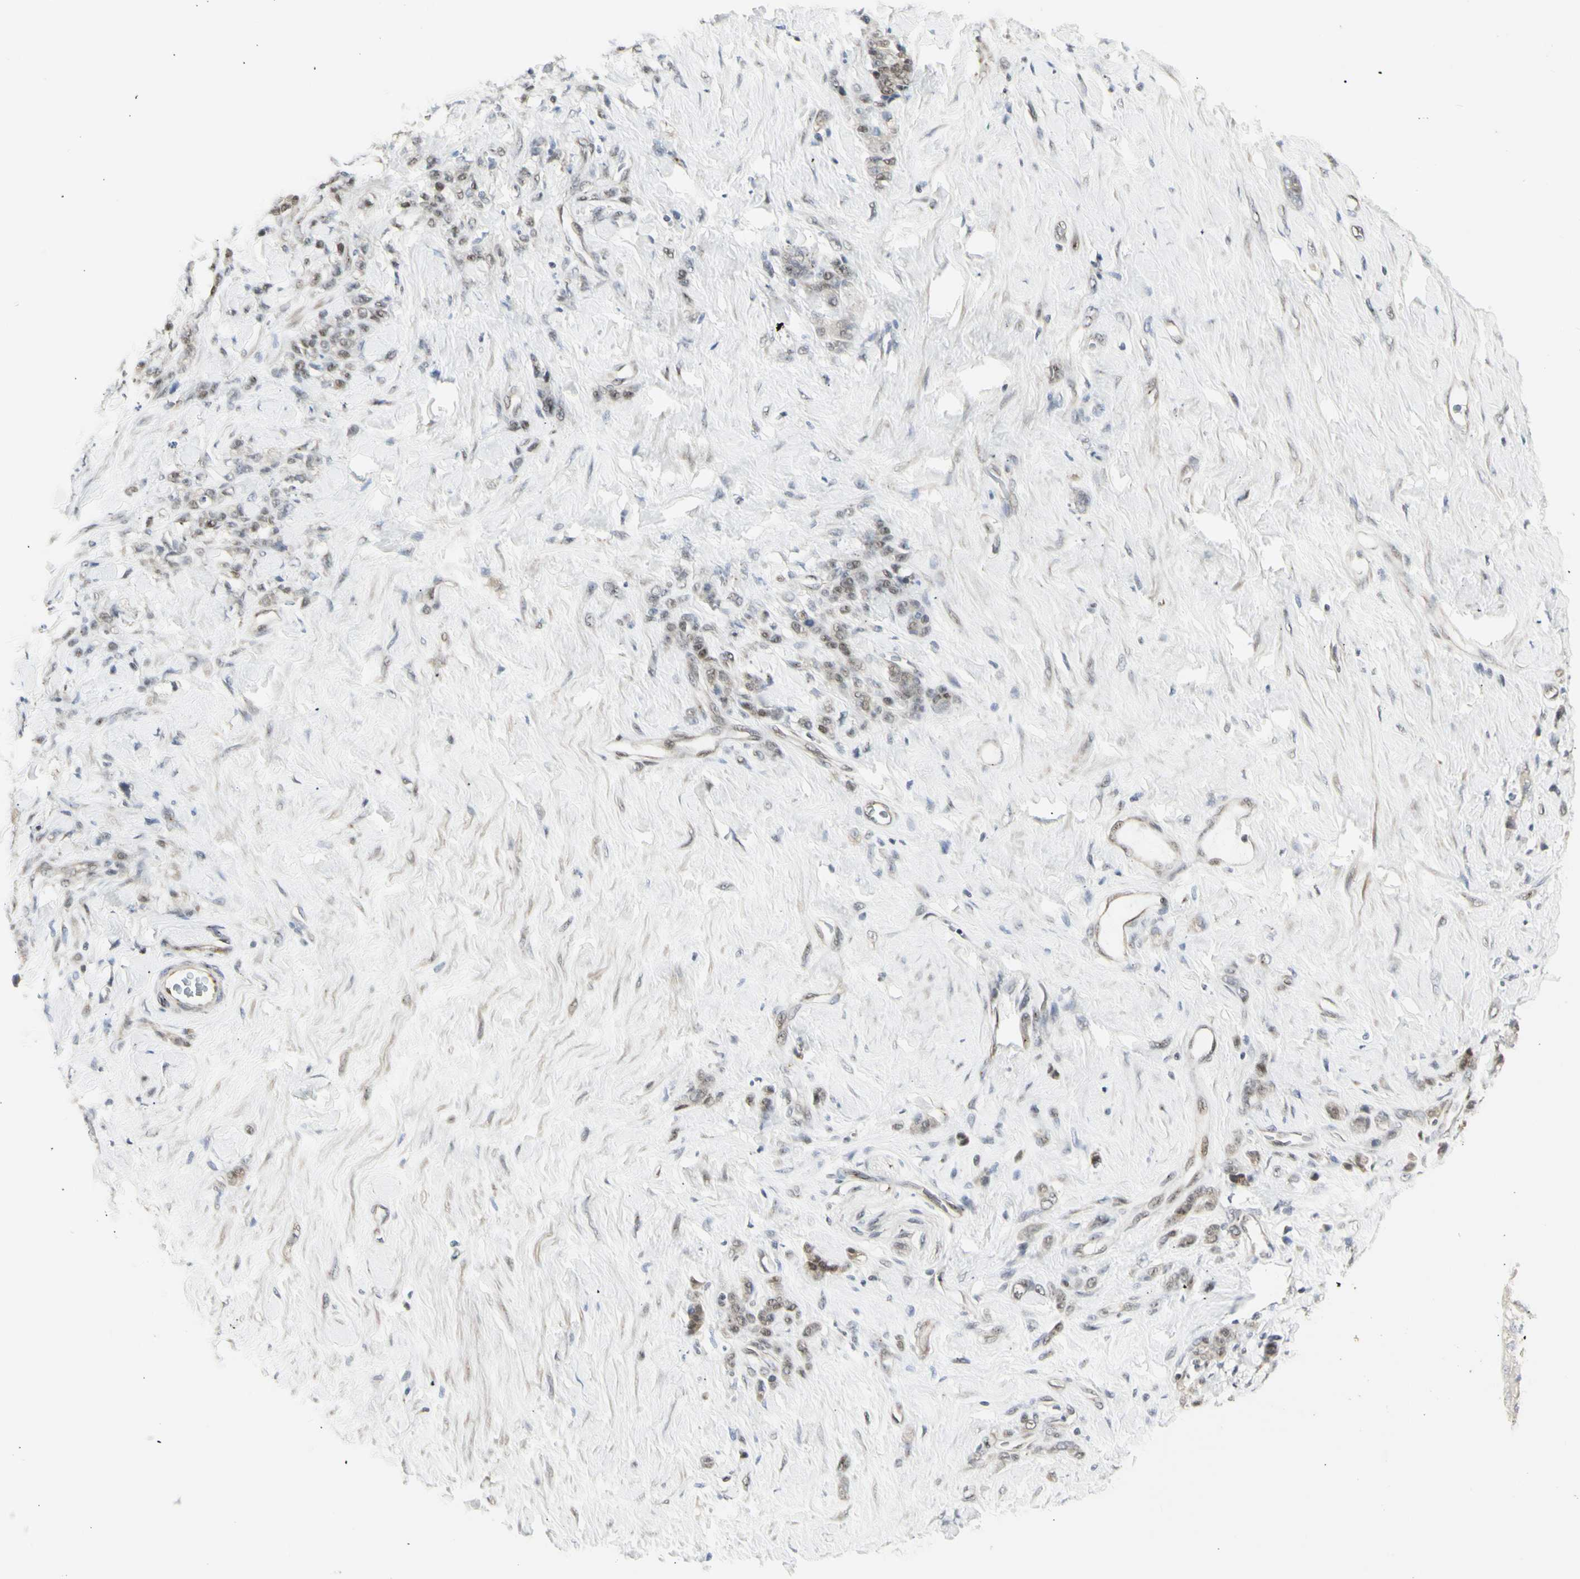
{"staining": {"intensity": "weak", "quantity": ">75%", "location": "nuclear"}, "tissue": "stomach cancer", "cell_type": "Tumor cells", "image_type": "cancer", "snomed": [{"axis": "morphology", "description": "Adenocarcinoma, NOS"}, {"axis": "topography", "description": "Stomach"}], "caption": "Stomach cancer (adenocarcinoma) tissue reveals weak nuclear staining in approximately >75% of tumor cells, visualized by immunohistochemistry. (DAB IHC, brown staining for protein, blue staining for nuclei).", "gene": "DHRS7B", "patient": {"sex": "male", "age": 82}}